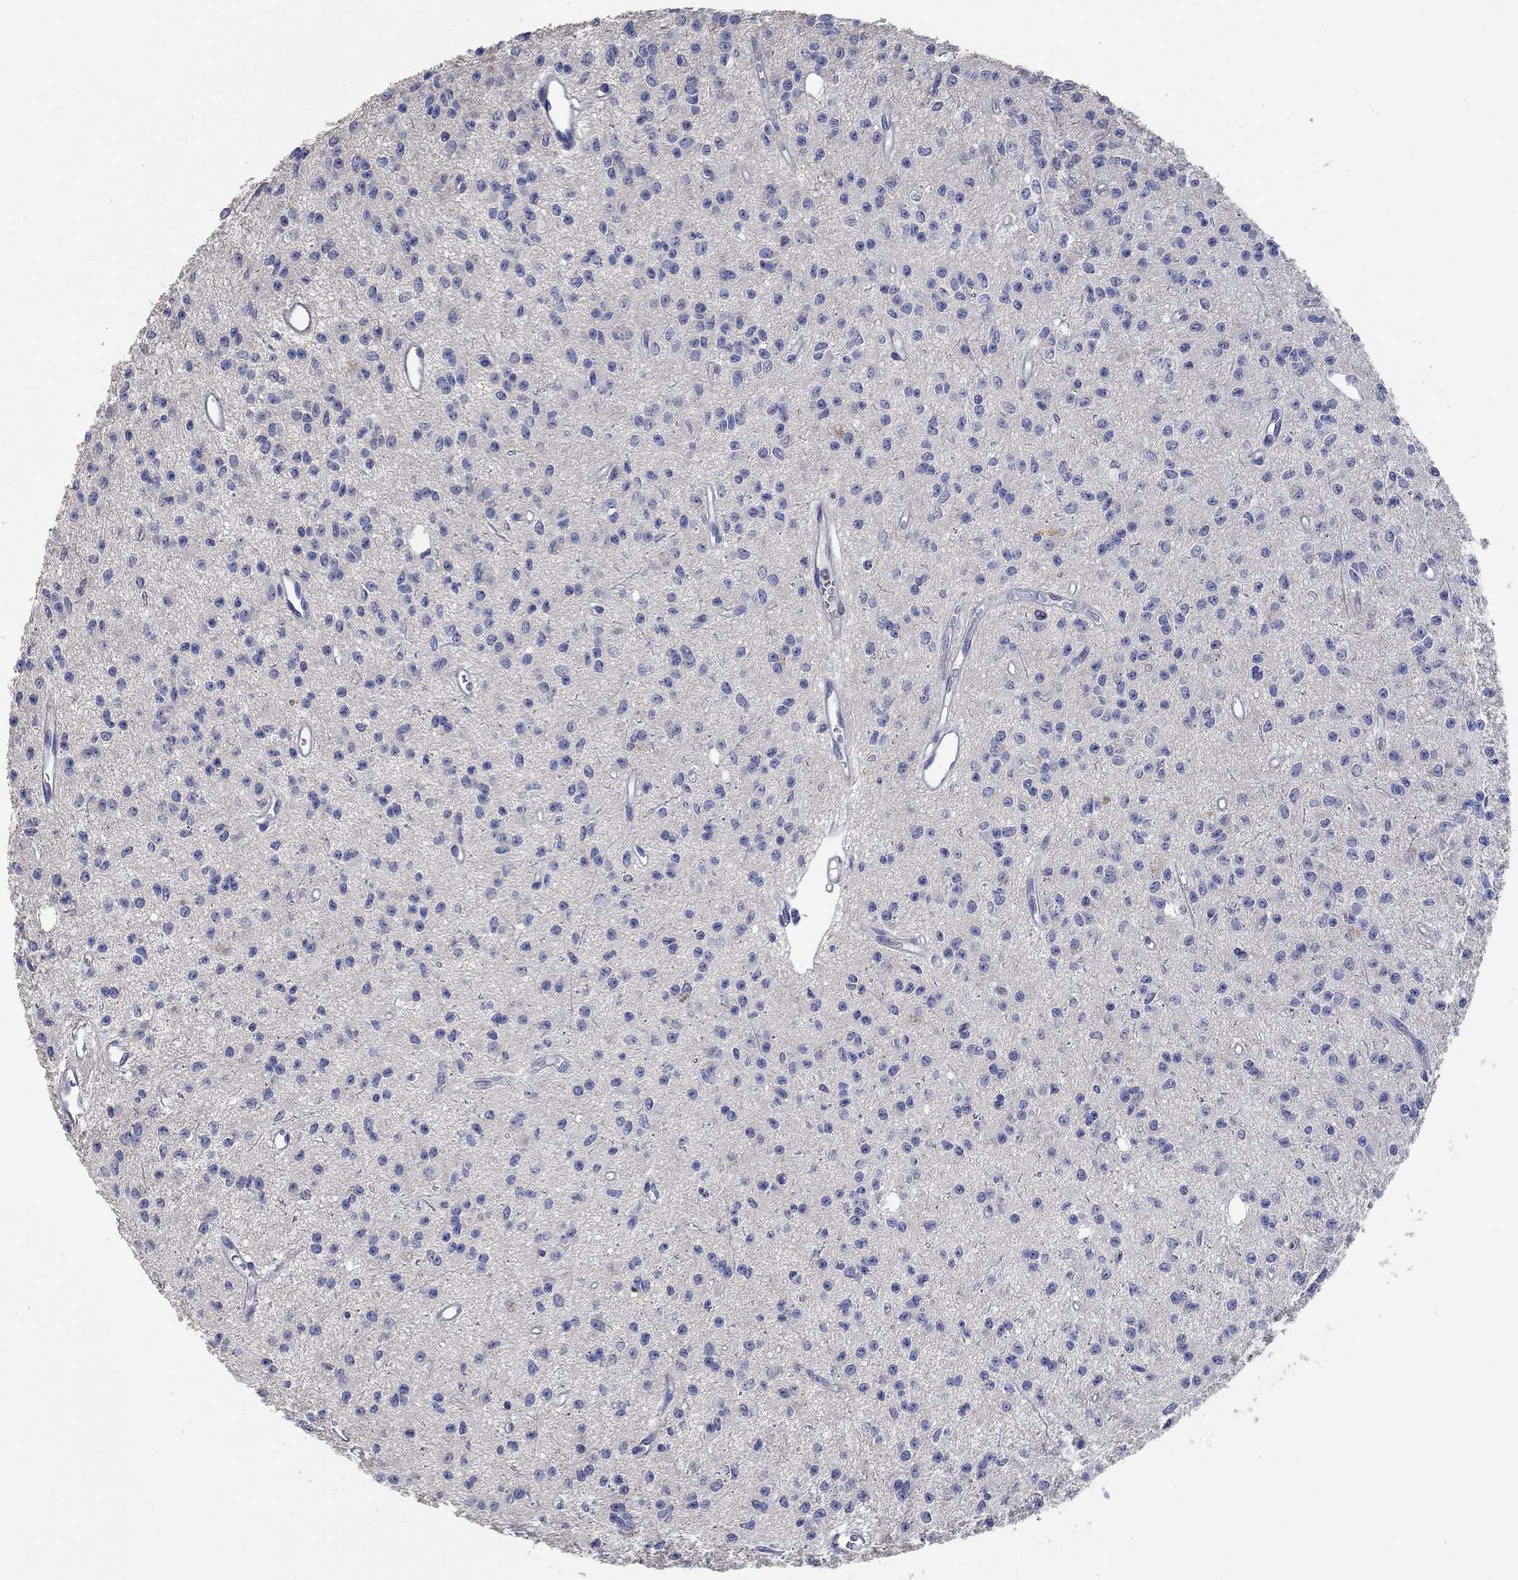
{"staining": {"intensity": "negative", "quantity": "none", "location": "none"}, "tissue": "glioma", "cell_type": "Tumor cells", "image_type": "cancer", "snomed": [{"axis": "morphology", "description": "Glioma, malignant, Low grade"}, {"axis": "topography", "description": "Brain"}], "caption": "Tumor cells show no significant staining in glioma.", "gene": "TNFAIP8L3", "patient": {"sex": "female", "age": 45}}